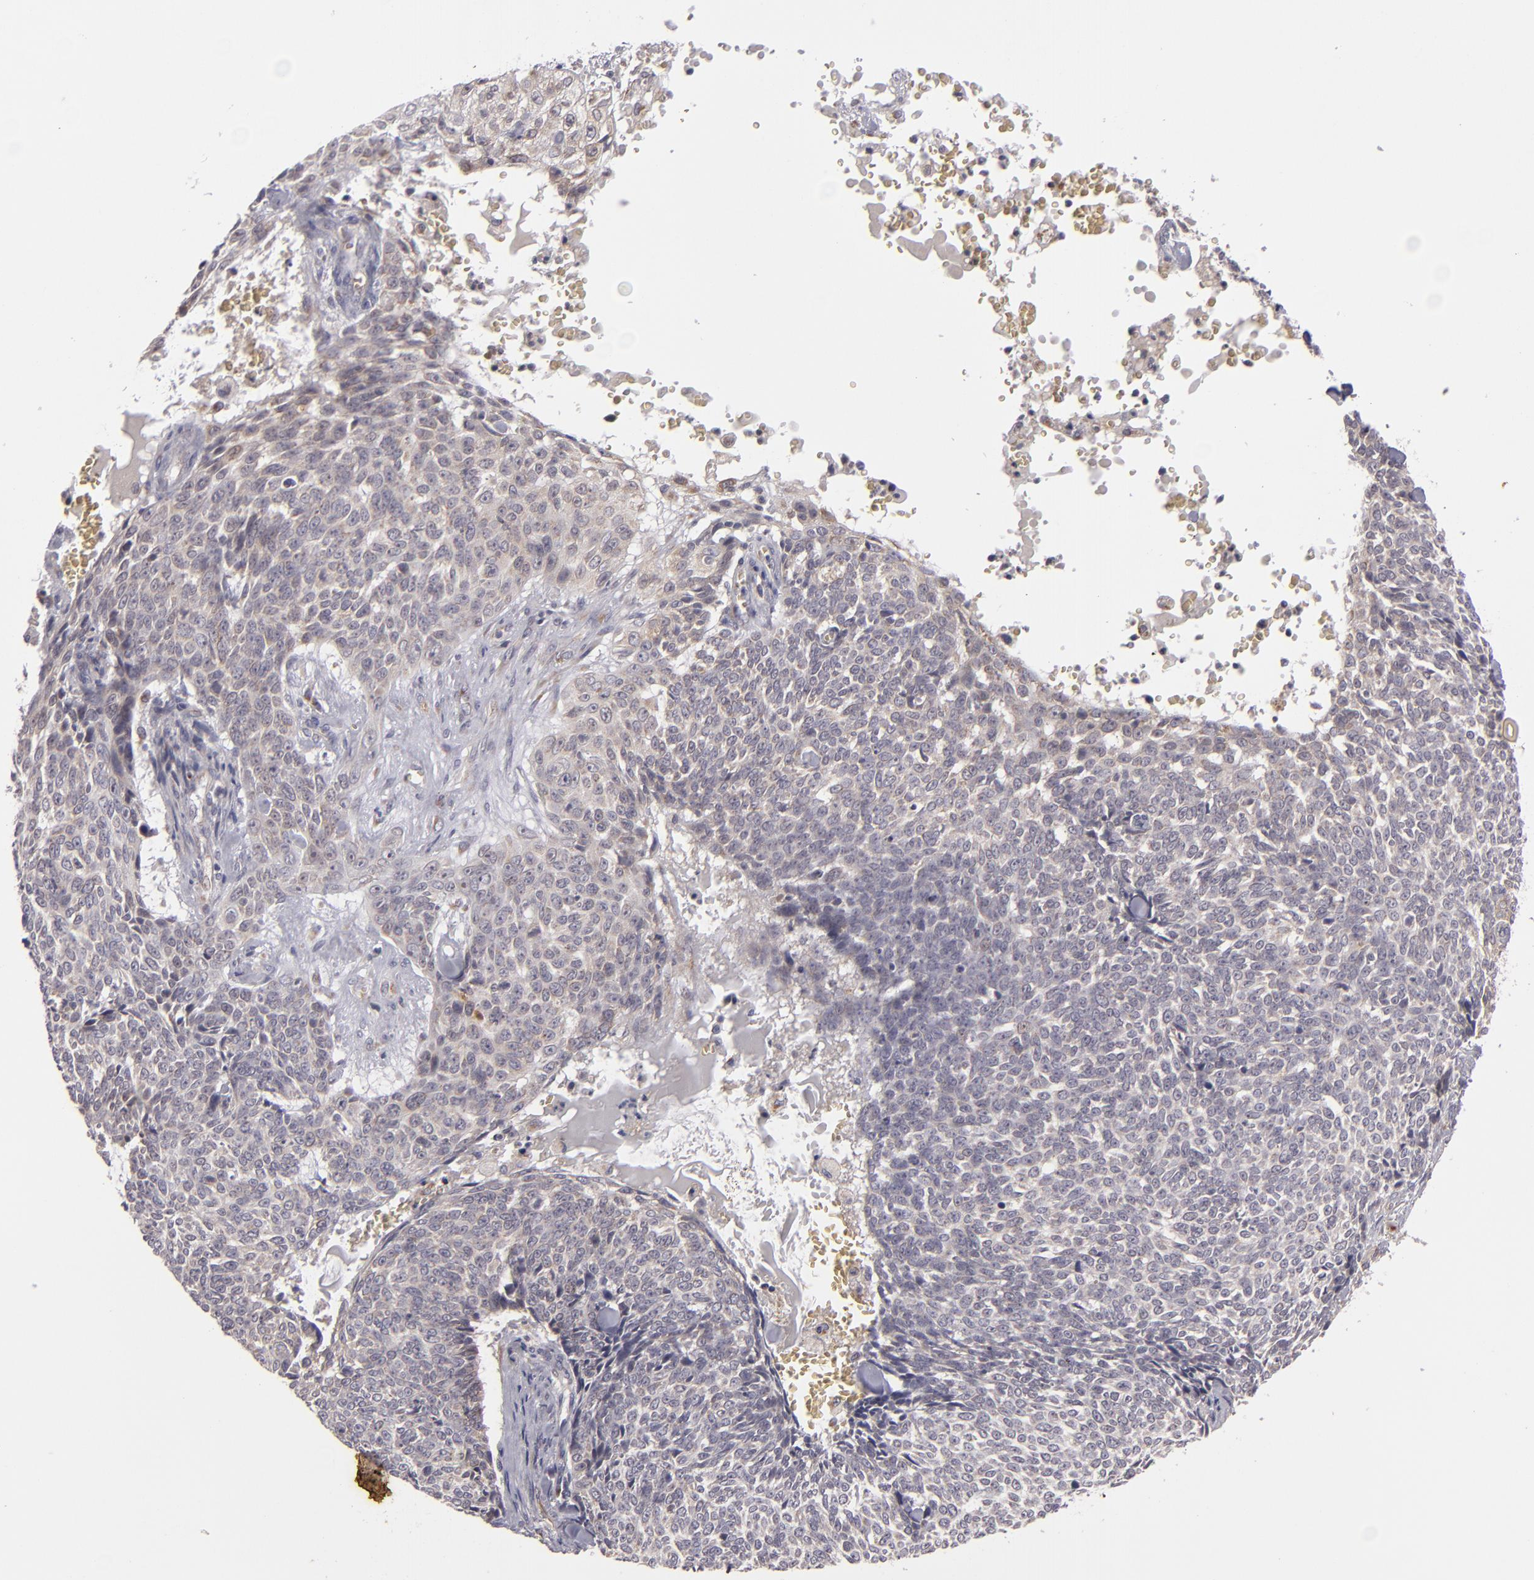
{"staining": {"intensity": "weak", "quantity": "<25%", "location": "cytoplasmic/membranous"}, "tissue": "skin cancer", "cell_type": "Tumor cells", "image_type": "cancer", "snomed": [{"axis": "morphology", "description": "Basal cell carcinoma"}, {"axis": "topography", "description": "Skin"}], "caption": "DAB immunohistochemical staining of human skin basal cell carcinoma demonstrates no significant positivity in tumor cells.", "gene": "SH2D4A", "patient": {"sex": "female", "age": 89}}